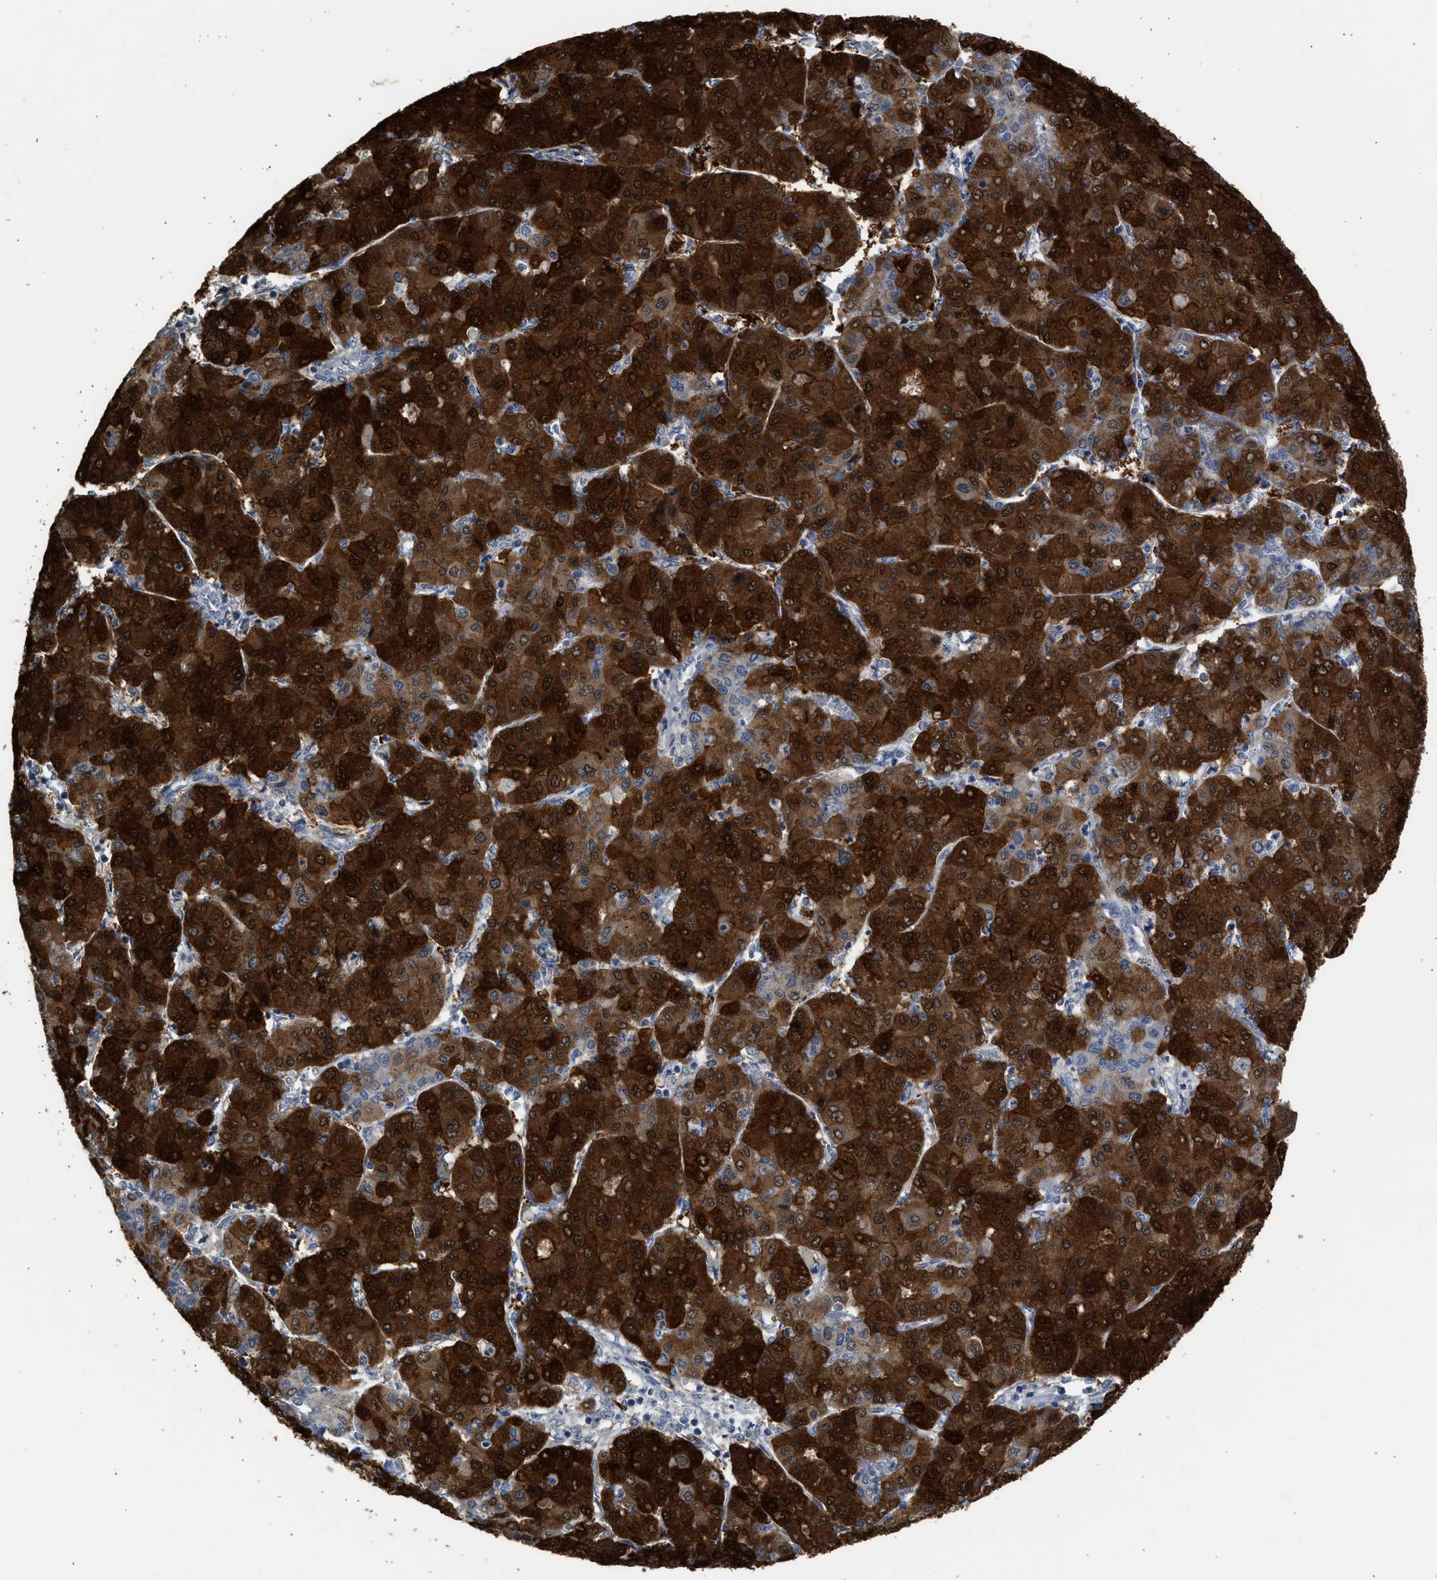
{"staining": {"intensity": "strong", "quantity": ">75%", "location": "cytoplasmic/membranous,nuclear"}, "tissue": "liver cancer", "cell_type": "Tumor cells", "image_type": "cancer", "snomed": [{"axis": "morphology", "description": "Carcinoma, Hepatocellular, NOS"}, {"axis": "topography", "description": "Liver"}], "caption": "This histopathology image reveals liver hepatocellular carcinoma stained with immunohistochemistry (IHC) to label a protein in brown. The cytoplasmic/membranous and nuclear of tumor cells show strong positivity for the protein. Nuclei are counter-stained blue.", "gene": "SULT2A1", "patient": {"sex": "male", "age": 65}}